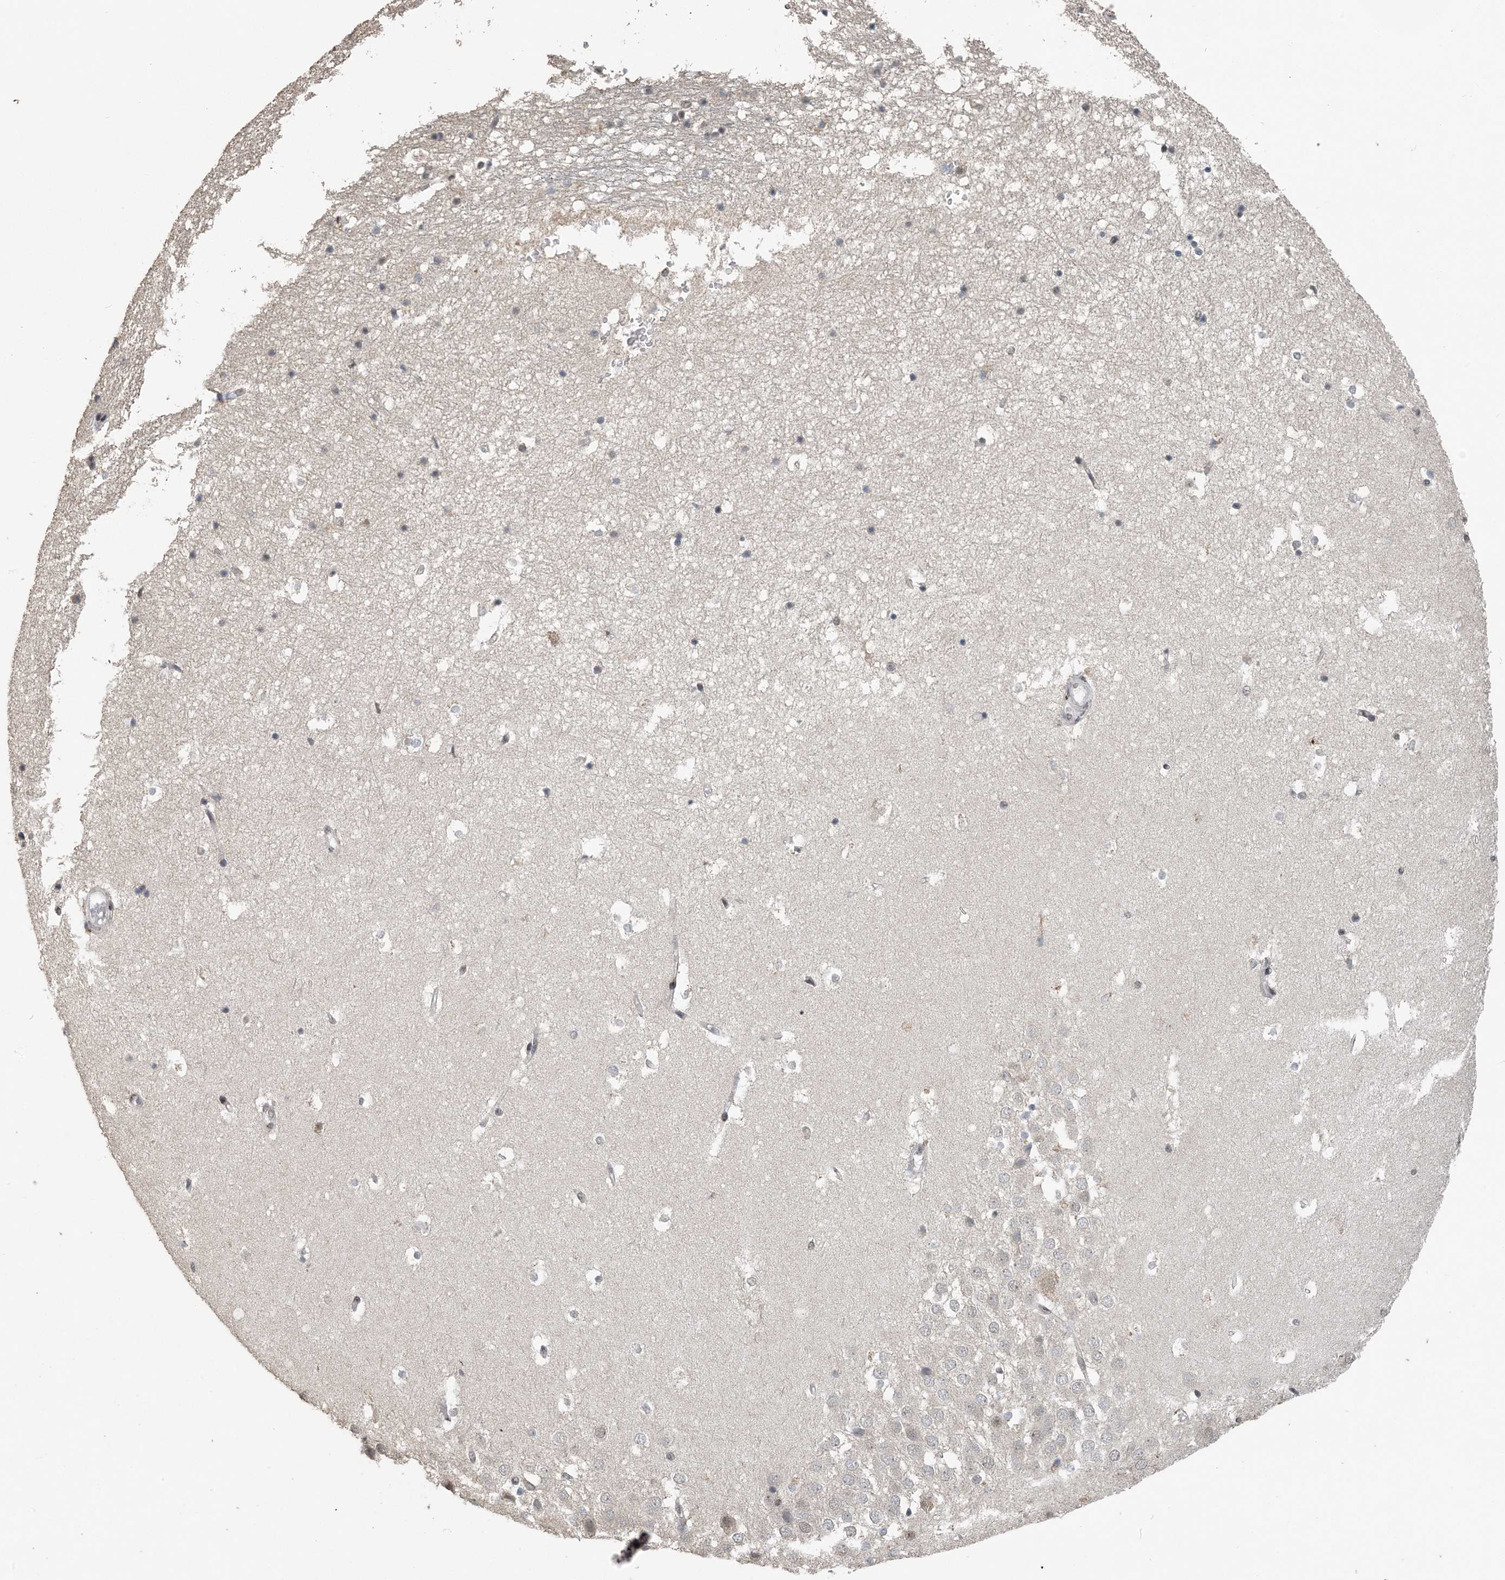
{"staining": {"intensity": "negative", "quantity": "none", "location": "none"}, "tissue": "hippocampus", "cell_type": "Glial cells", "image_type": "normal", "snomed": [{"axis": "morphology", "description": "Normal tissue, NOS"}, {"axis": "topography", "description": "Hippocampus"}], "caption": "DAB immunohistochemical staining of unremarkable human hippocampus displays no significant positivity in glial cells.", "gene": "MBD2", "patient": {"sex": "female", "age": 52}}